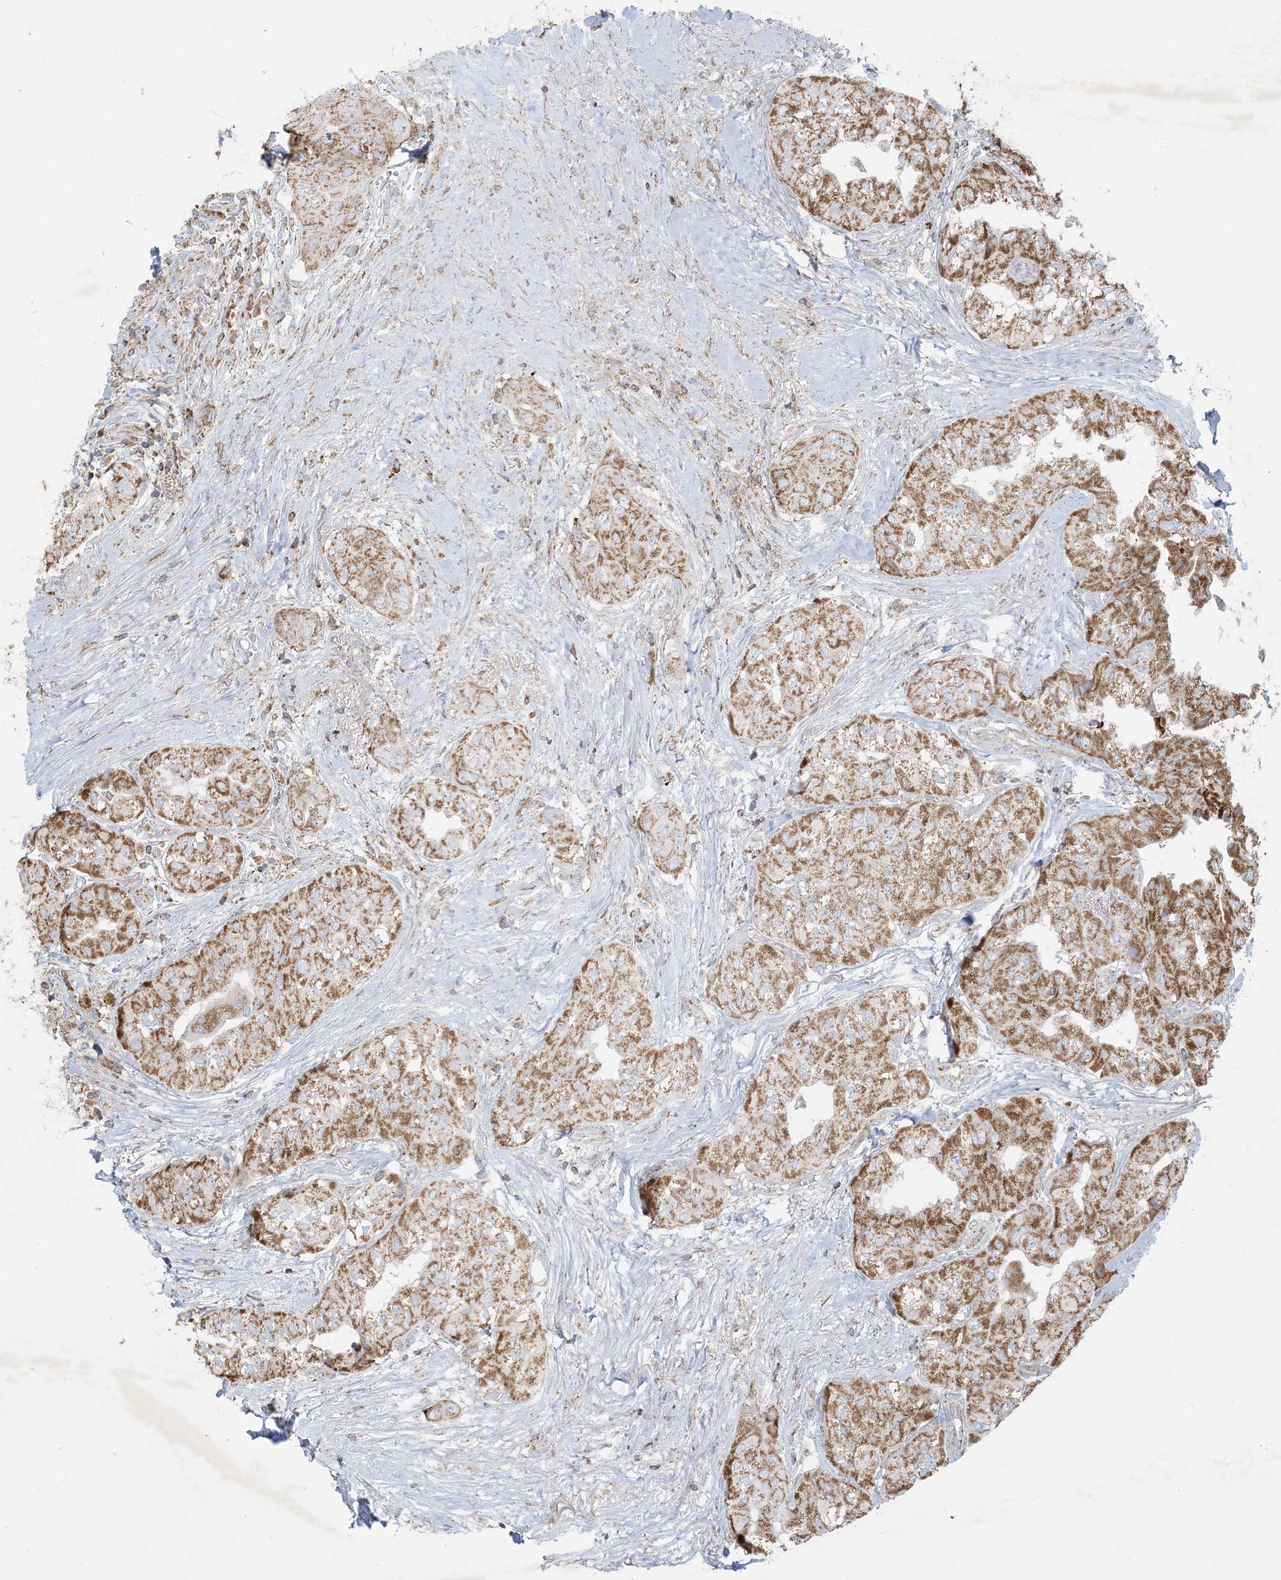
{"staining": {"intensity": "moderate", "quantity": ">75%", "location": "cytoplasmic/membranous"}, "tissue": "thyroid cancer", "cell_type": "Tumor cells", "image_type": "cancer", "snomed": [{"axis": "morphology", "description": "Papillary adenocarcinoma, NOS"}, {"axis": "topography", "description": "Thyroid gland"}], "caption": "Brown immunohistochemical staining in thyroid cancer (papillary adenocarcinoma) displays moderate cytoplasmic/membranous expression in about >75% of tumor cells.", "gene": "BEND4", "patient": {"sex": "female", "age": 59}}